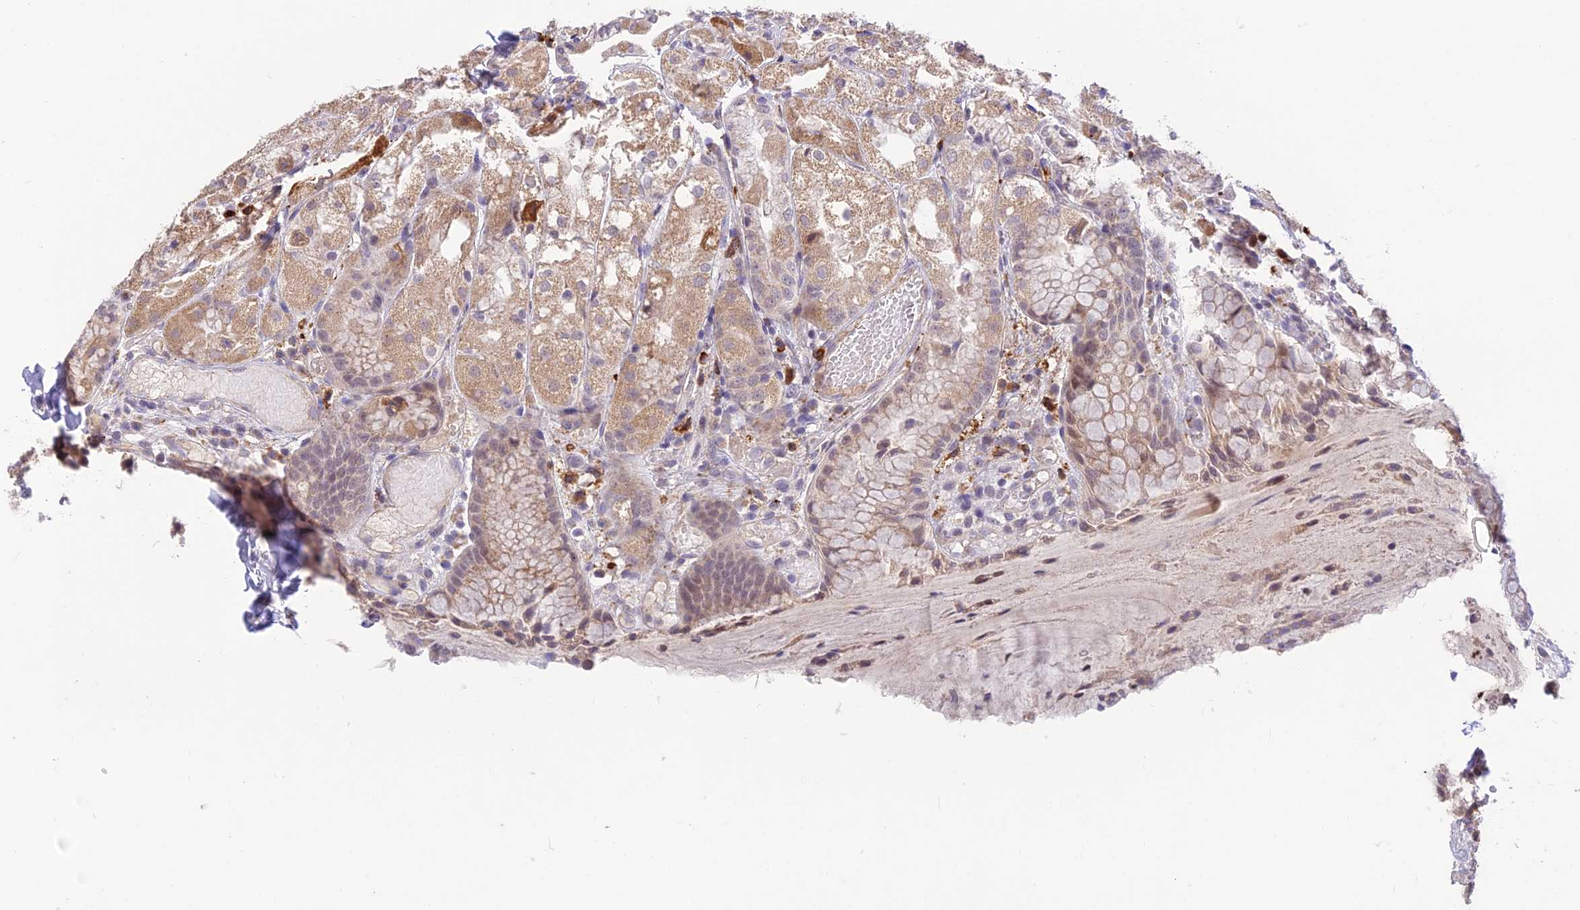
{"staining": {"intensity": "weak", "quantity": "25%-75%", "location": "cytoplasmic/membranous,nuclear"}, "tissue": "stomach", "cell_type": "Glandular cells", "image_type": "normal", "snomed": [{"axis": "morphology", "description": "Normal tissue, NOS"}, {"axis": "topography", "description": "Stomach, upper"}], "caption": "Stomach stained for a protein (brown) displays weak cytoplasmic/membranous,nuclear positive positivity in approximately 25%-75% of glandular cells.", "gene": "ASPDH", "patient": {"sex": "male", "age": 72}}